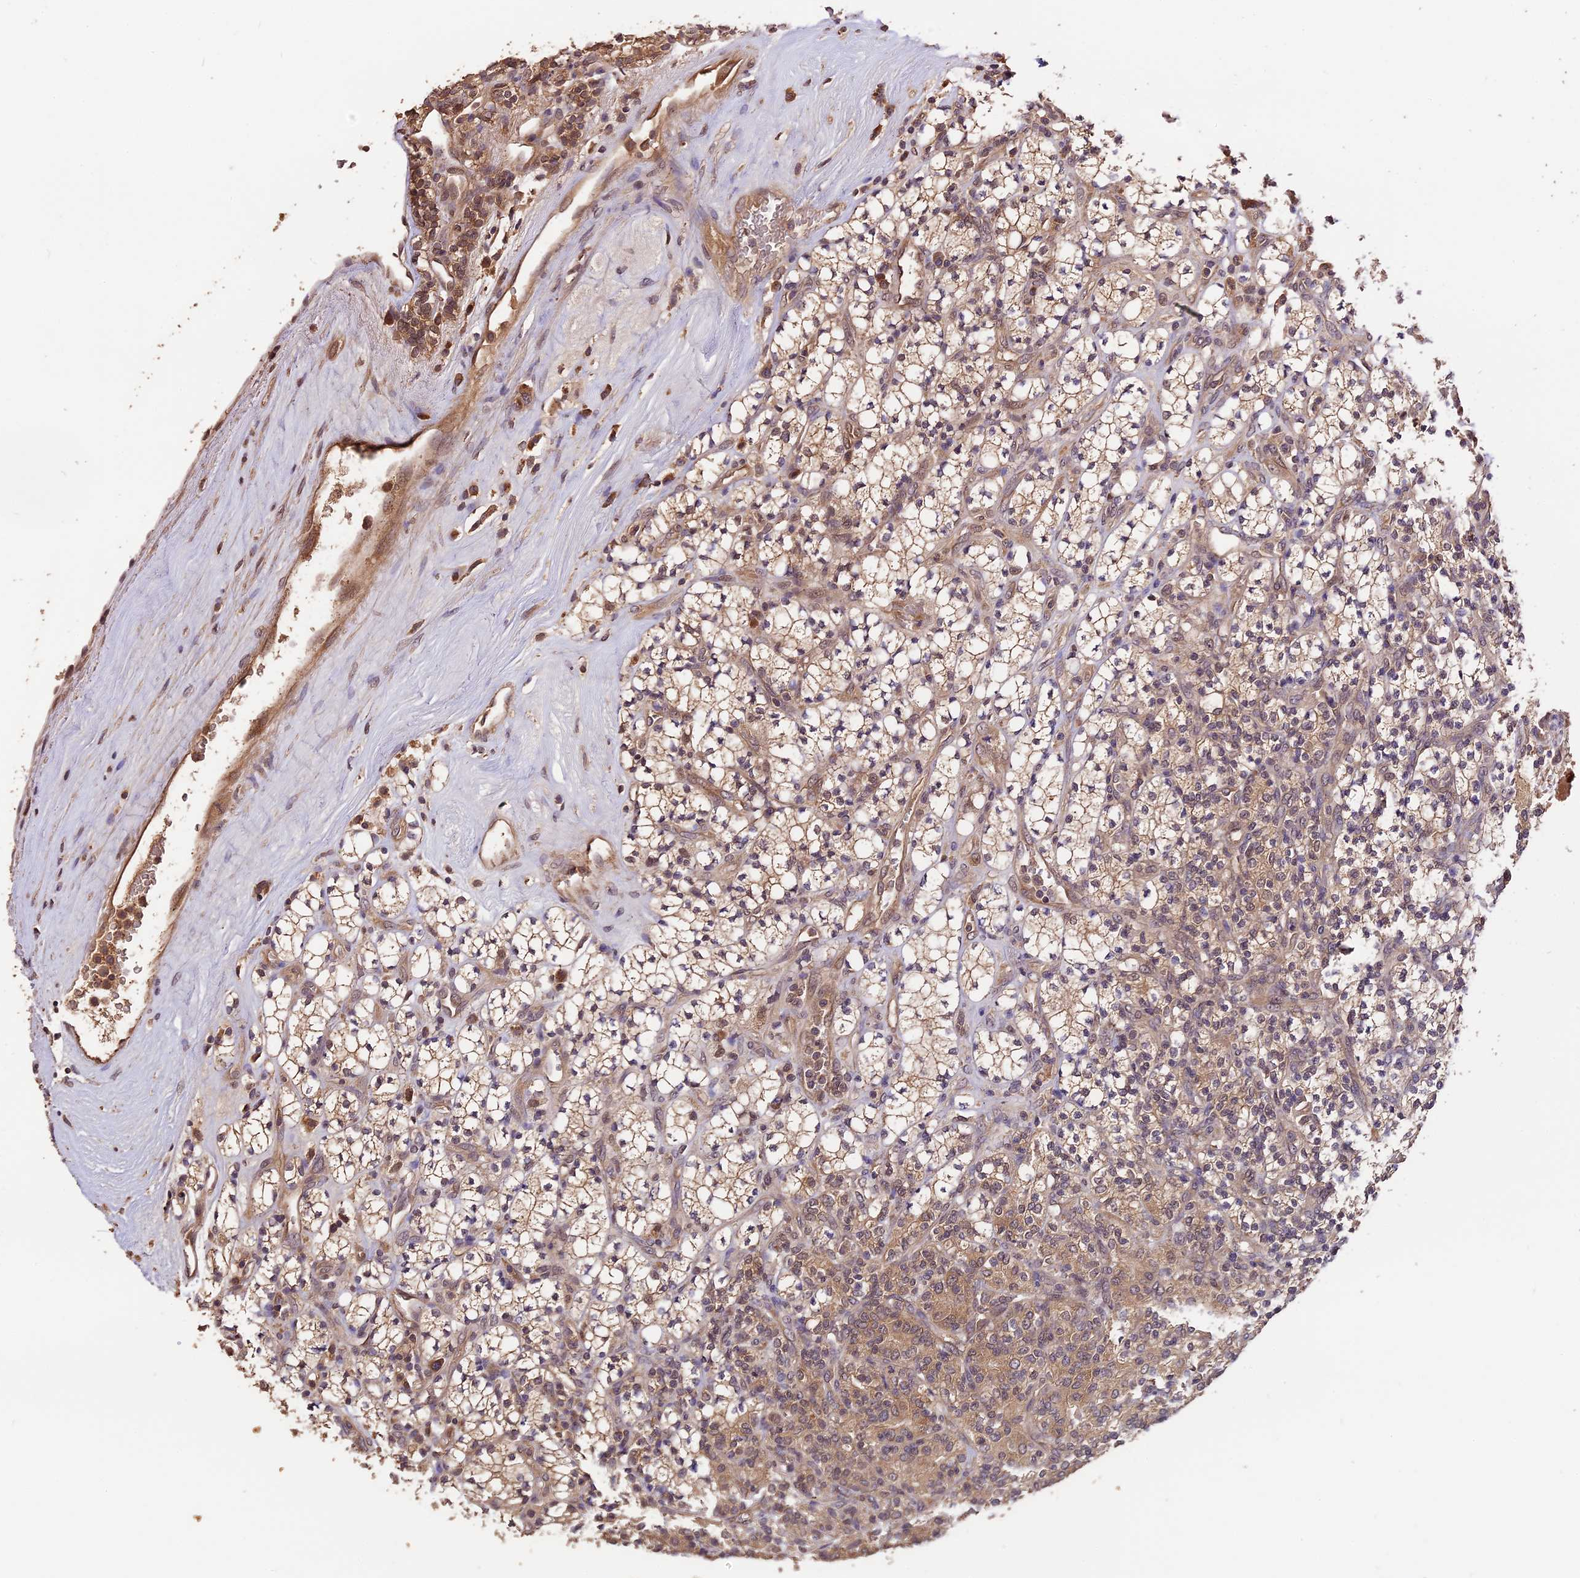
{"staining": {"intensity": "moderate", "quantity": ">75%", "location": "cytoplasmic/membranous,nuclear"}, "tissue": "renal cancer", "cell_type": "Tumor cells", "image_type": "cancer", "snomed": [{"axis": "morphology", "description": "Adenocarcinoma, NOS"}, {"axis": "topography", "description": "Kidney"}], "caption": "The photomicrograph displays immunohistochemical staining of renal adenocarcinoma. There is moderate cytoplasmic/membranous and nuclear positivity is appreciated in about >75% of tumor cells.", "gene": "TRMT1", "patient": {"sex": "male", "age": 77}}